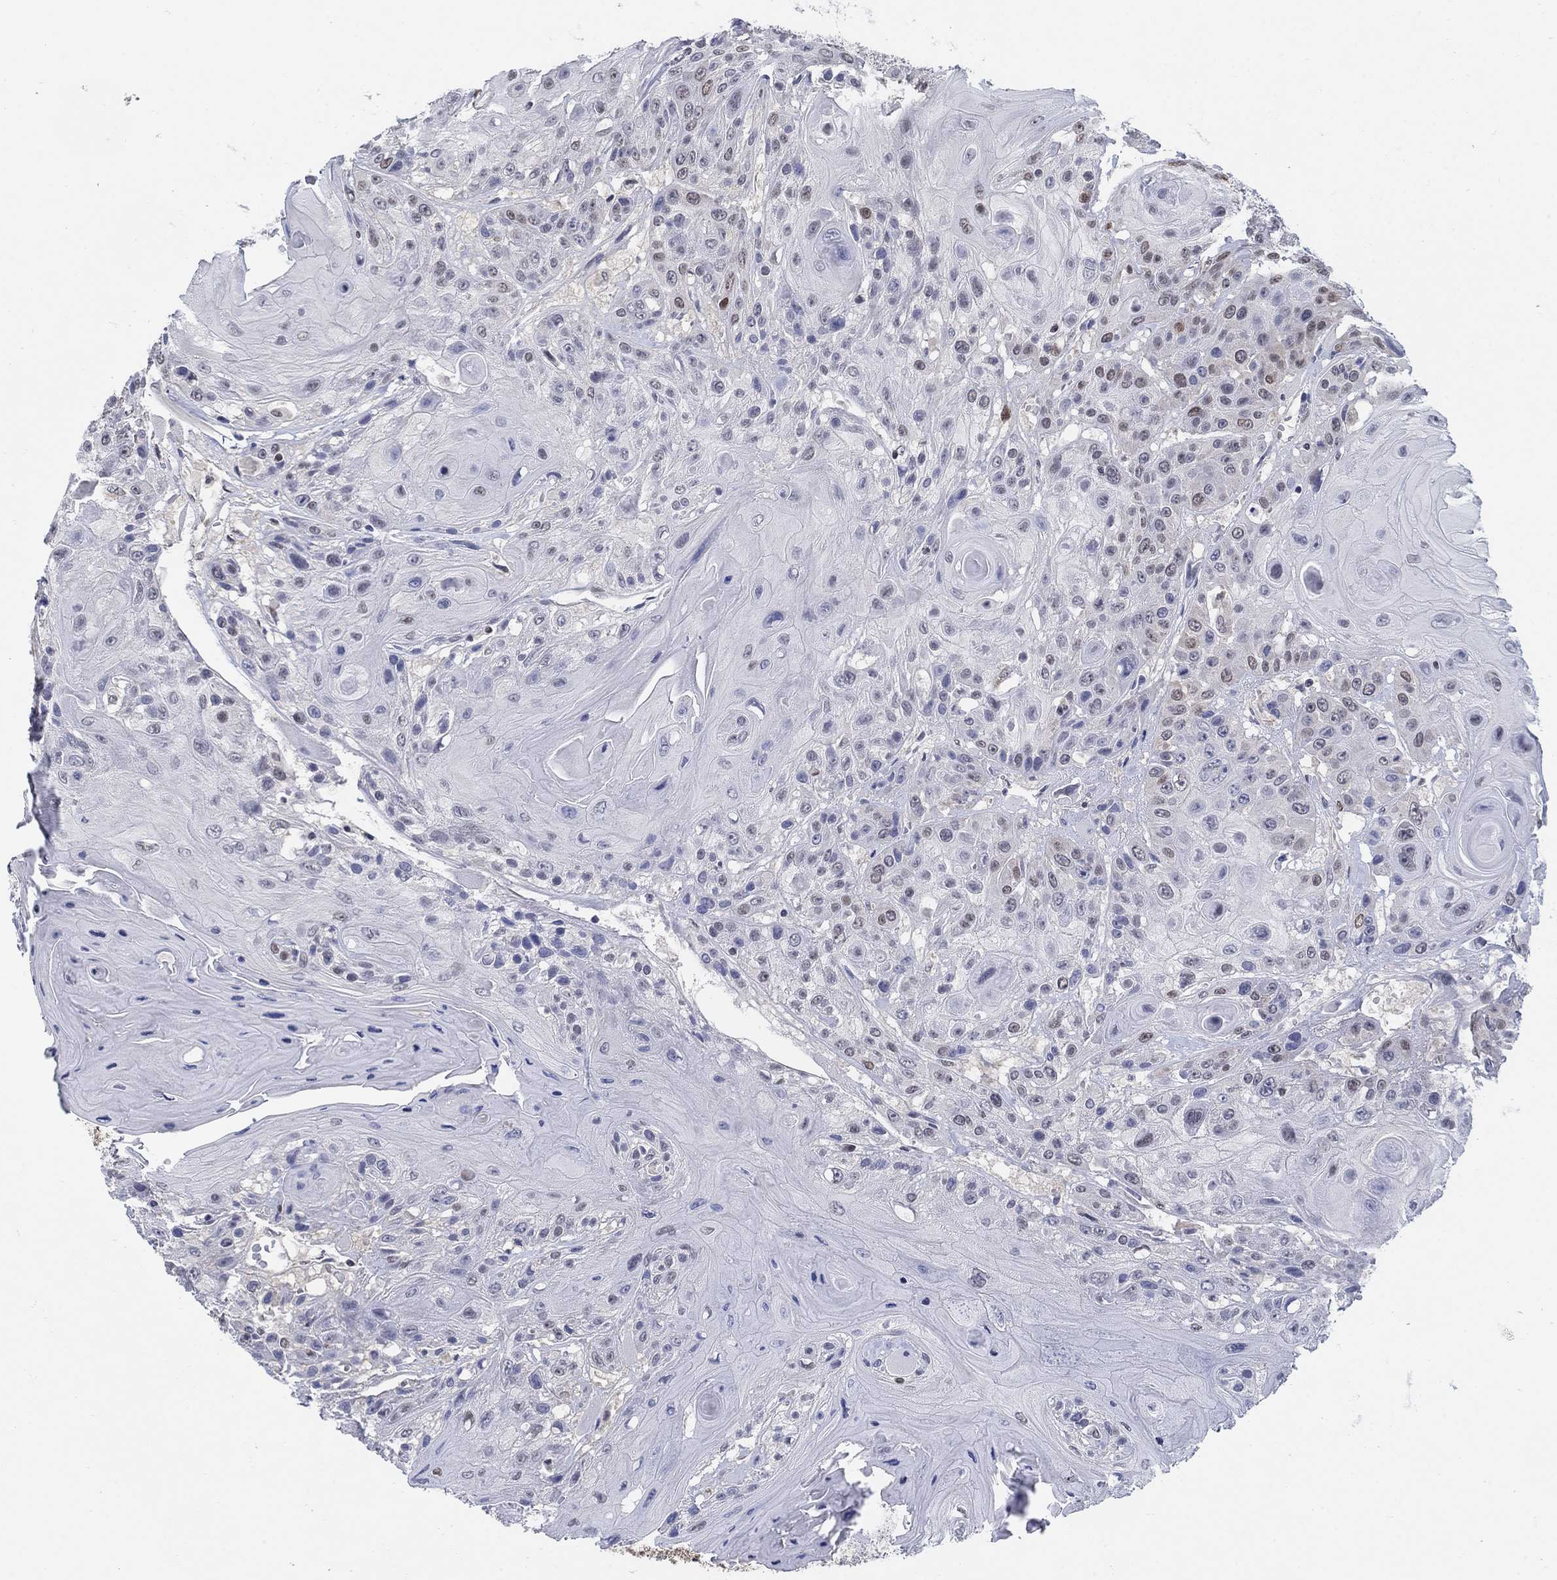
{"staining": {"intensity": "negative", "quantity": "none", "location": "none"}, "tissue": "head and neck cancer", "cell_type": "Tumor cells", "image_type": "cancer", "snomed": [{"axis": "morphology", "description": "Squamous cell carcinoma, NOS"}, {"axis": "topography", "description": "Head-Neck"}], "caption": "Image shows no protein positivity in tumor cells of squamous cell carcinoma (head and neck) tissue. (DAB (3,3'-diaminobenzidine) immunohistochemistry (IHC) with hematoxylin counter stain).", "gene": "CENPE", "patient": {"sex": "female", "age": 59}}